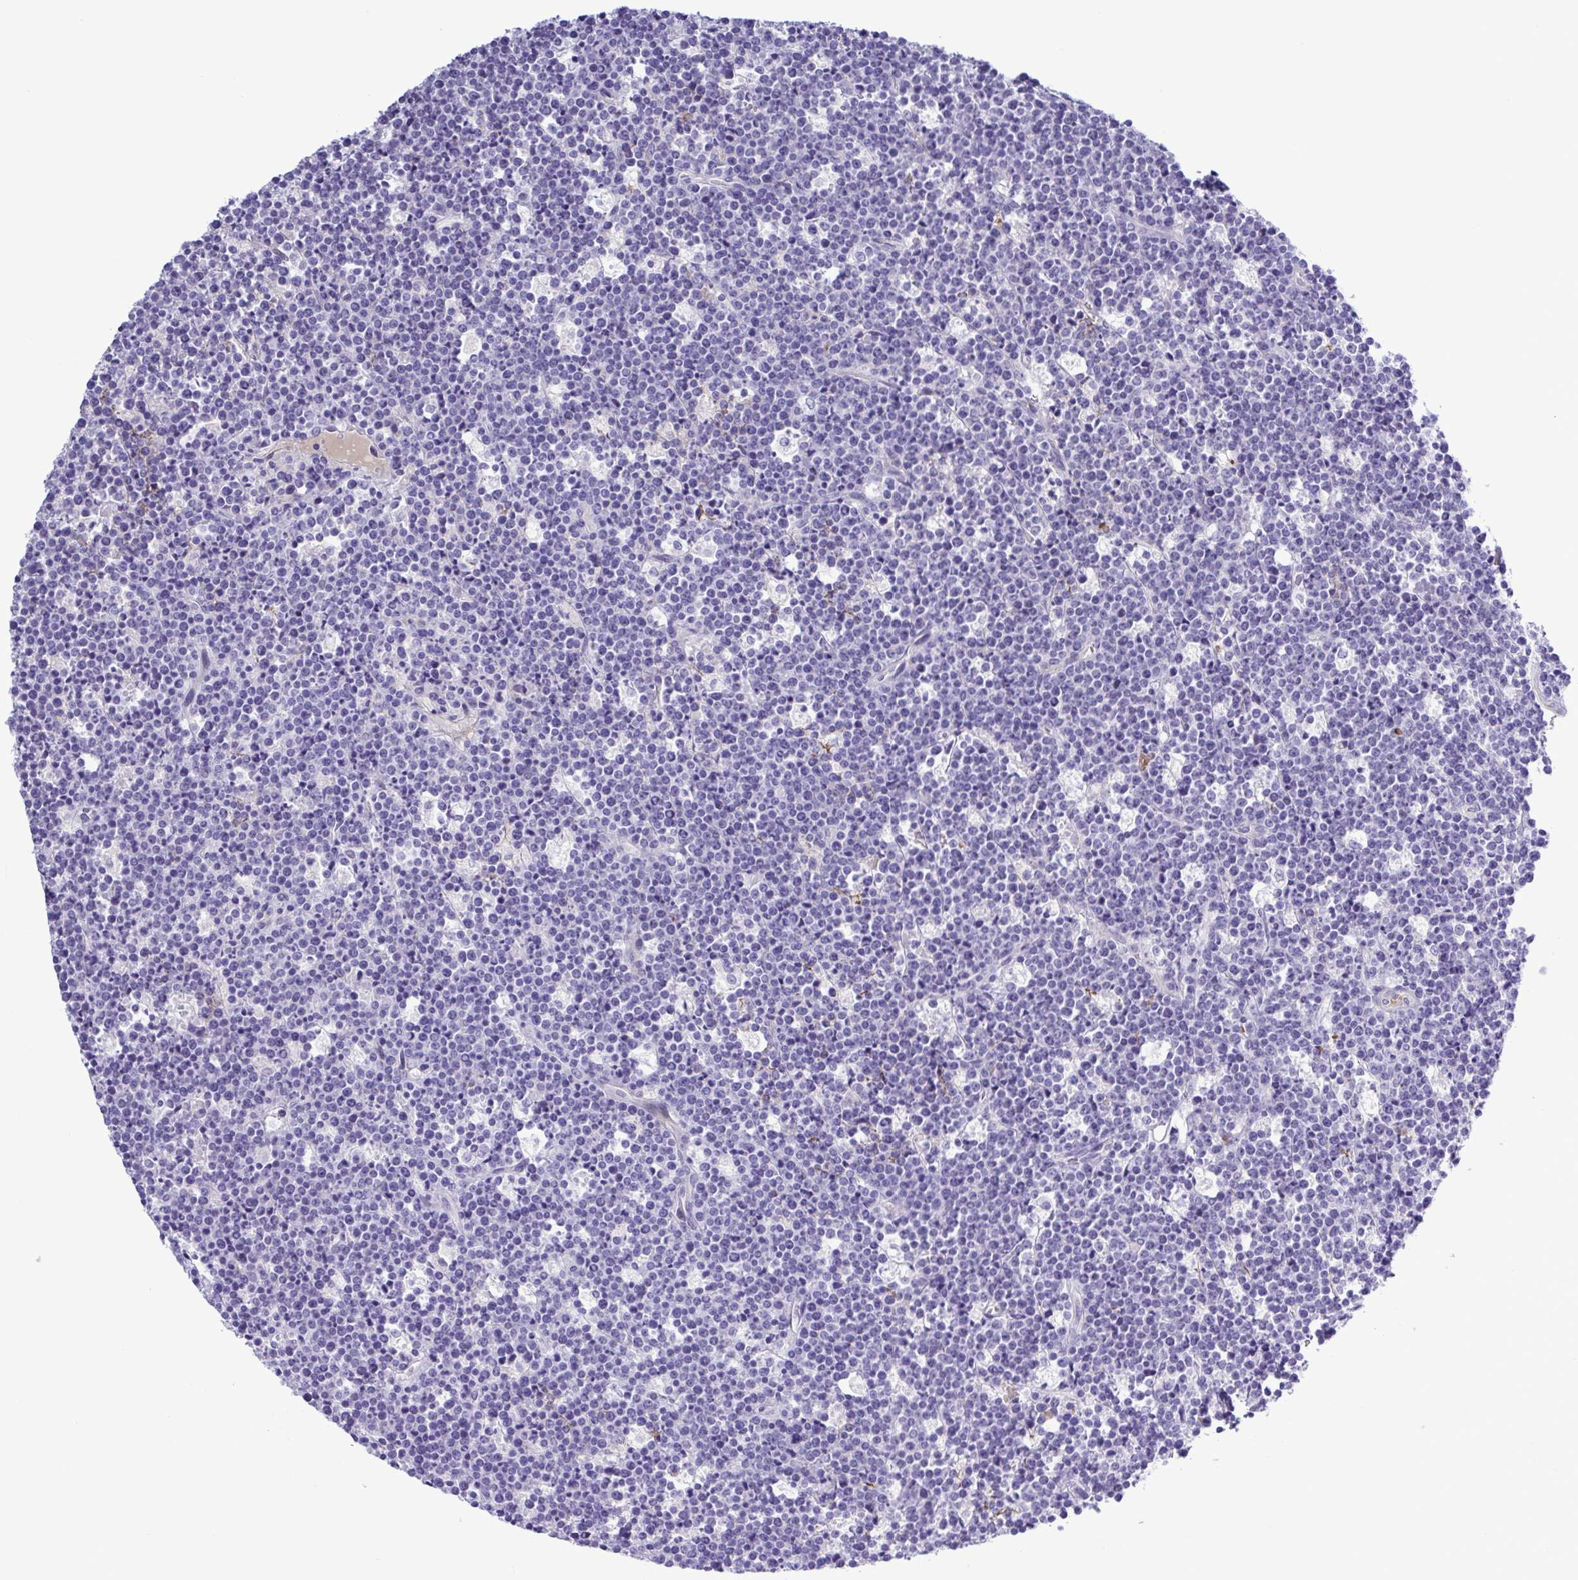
{"staining": {"intensity": "negative", "quantity": "none", "location": "none"}, "tissue": "lymphoma", "cell_type": "Tumor cells", "image_type": "cancer", "snomed": [{"axis": "morphology", "description": "Malignant lymphoma, non-Hodgkin's type, High grade"}, {"axis": "topography", "description": "Ovary"}], "caption": "An image of lymphoma stained for a protein displays no brown staining in tumor cells.", "gene": "GABBR2", "patient": {"sex": "female", "age": 56}}